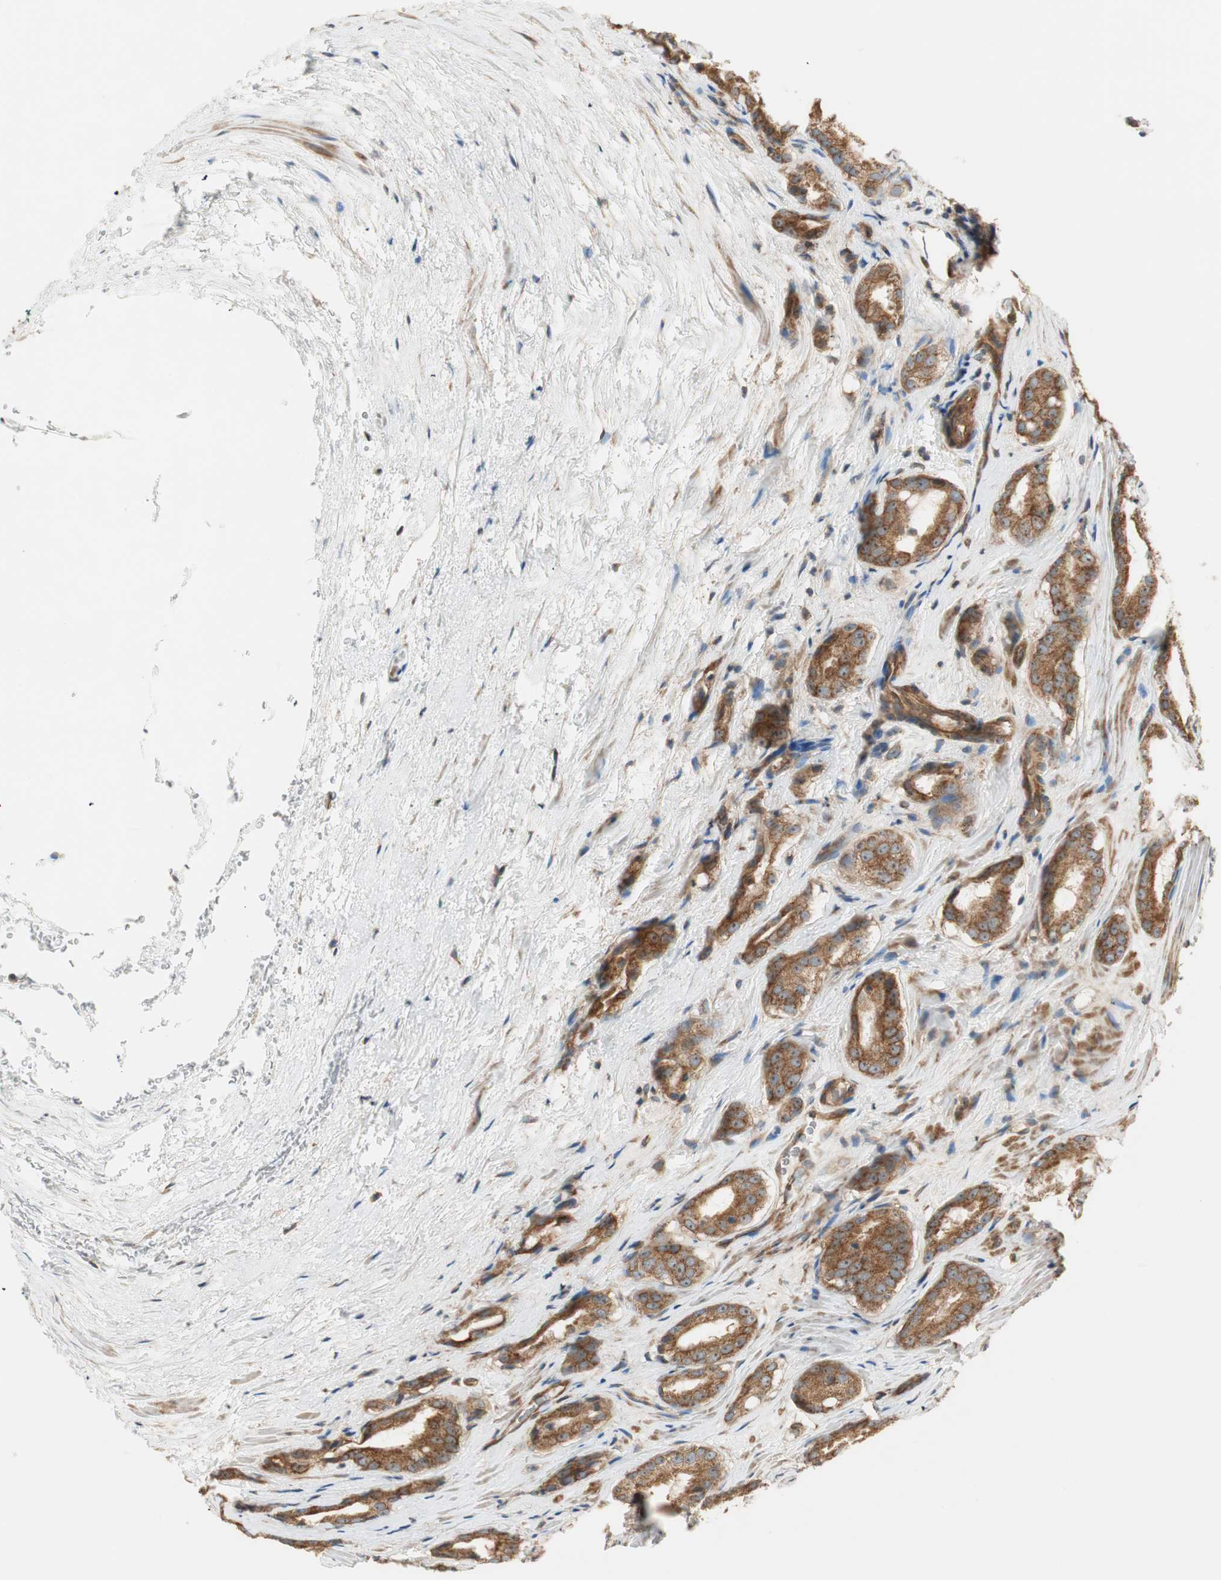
{"staining": {"intensity": "strong", "quantity": ">75%", "location": "cytoplasmic/membranous"}, "tissue": "prostate cancer", "cell_type": "Tumor cells", "image_type": "cancer", "snomed": [{"axis": "morphology", "description": "Adenocarcinoma, High grade"}, {"axis": "topography", "description": "Prostate"}], "caption": "This micrograph demonstrates immunohistochemistry staining of prostate adenocarcinoma (high-grade), with high strong cytoplasmic/membranous staining in about >75% of tumor cells.", "gene": "CTTNBP2NL", "patient": {"sex": "male", "age": 64}}